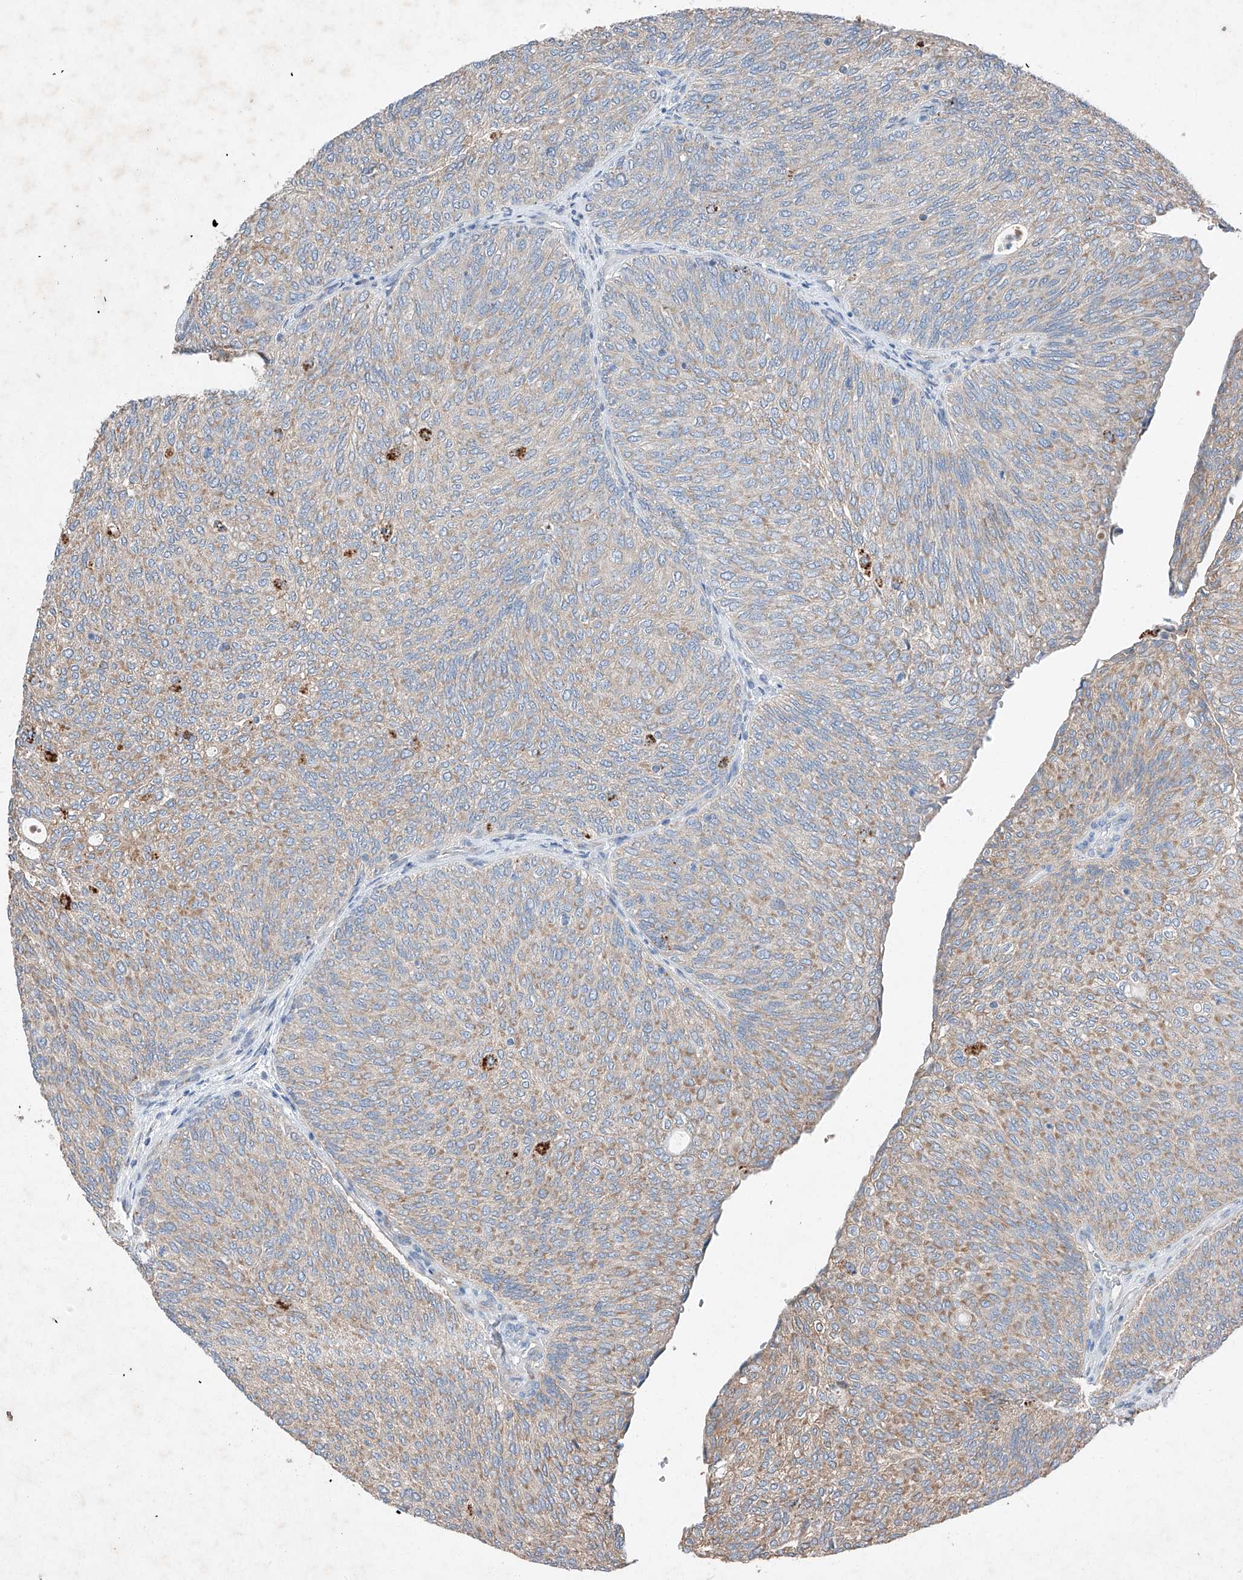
{"staining": {"intensity": "weak", "quantity": "25%-75%", "location": "cytoplasmic/membranous"}, "tissue": "urothelial cancer", "cell_type": "Tumor cells", "image_type": "cancer", "snomed": [{"axis": "morphology", "description": "Urothelial carcinoma, Low grade"}, {"axis": "topography", "description": "Urinary bladder"}], "caption": "Urothelial carcinoma (low-grade) was stained to show a protein in brown. There is low levels of weak cytoplasmic/membranous positivity in approximately 25%-75% of tumor cells.", "gene": "RUSC1", "patient": {"sex": "female", "age": 79}}